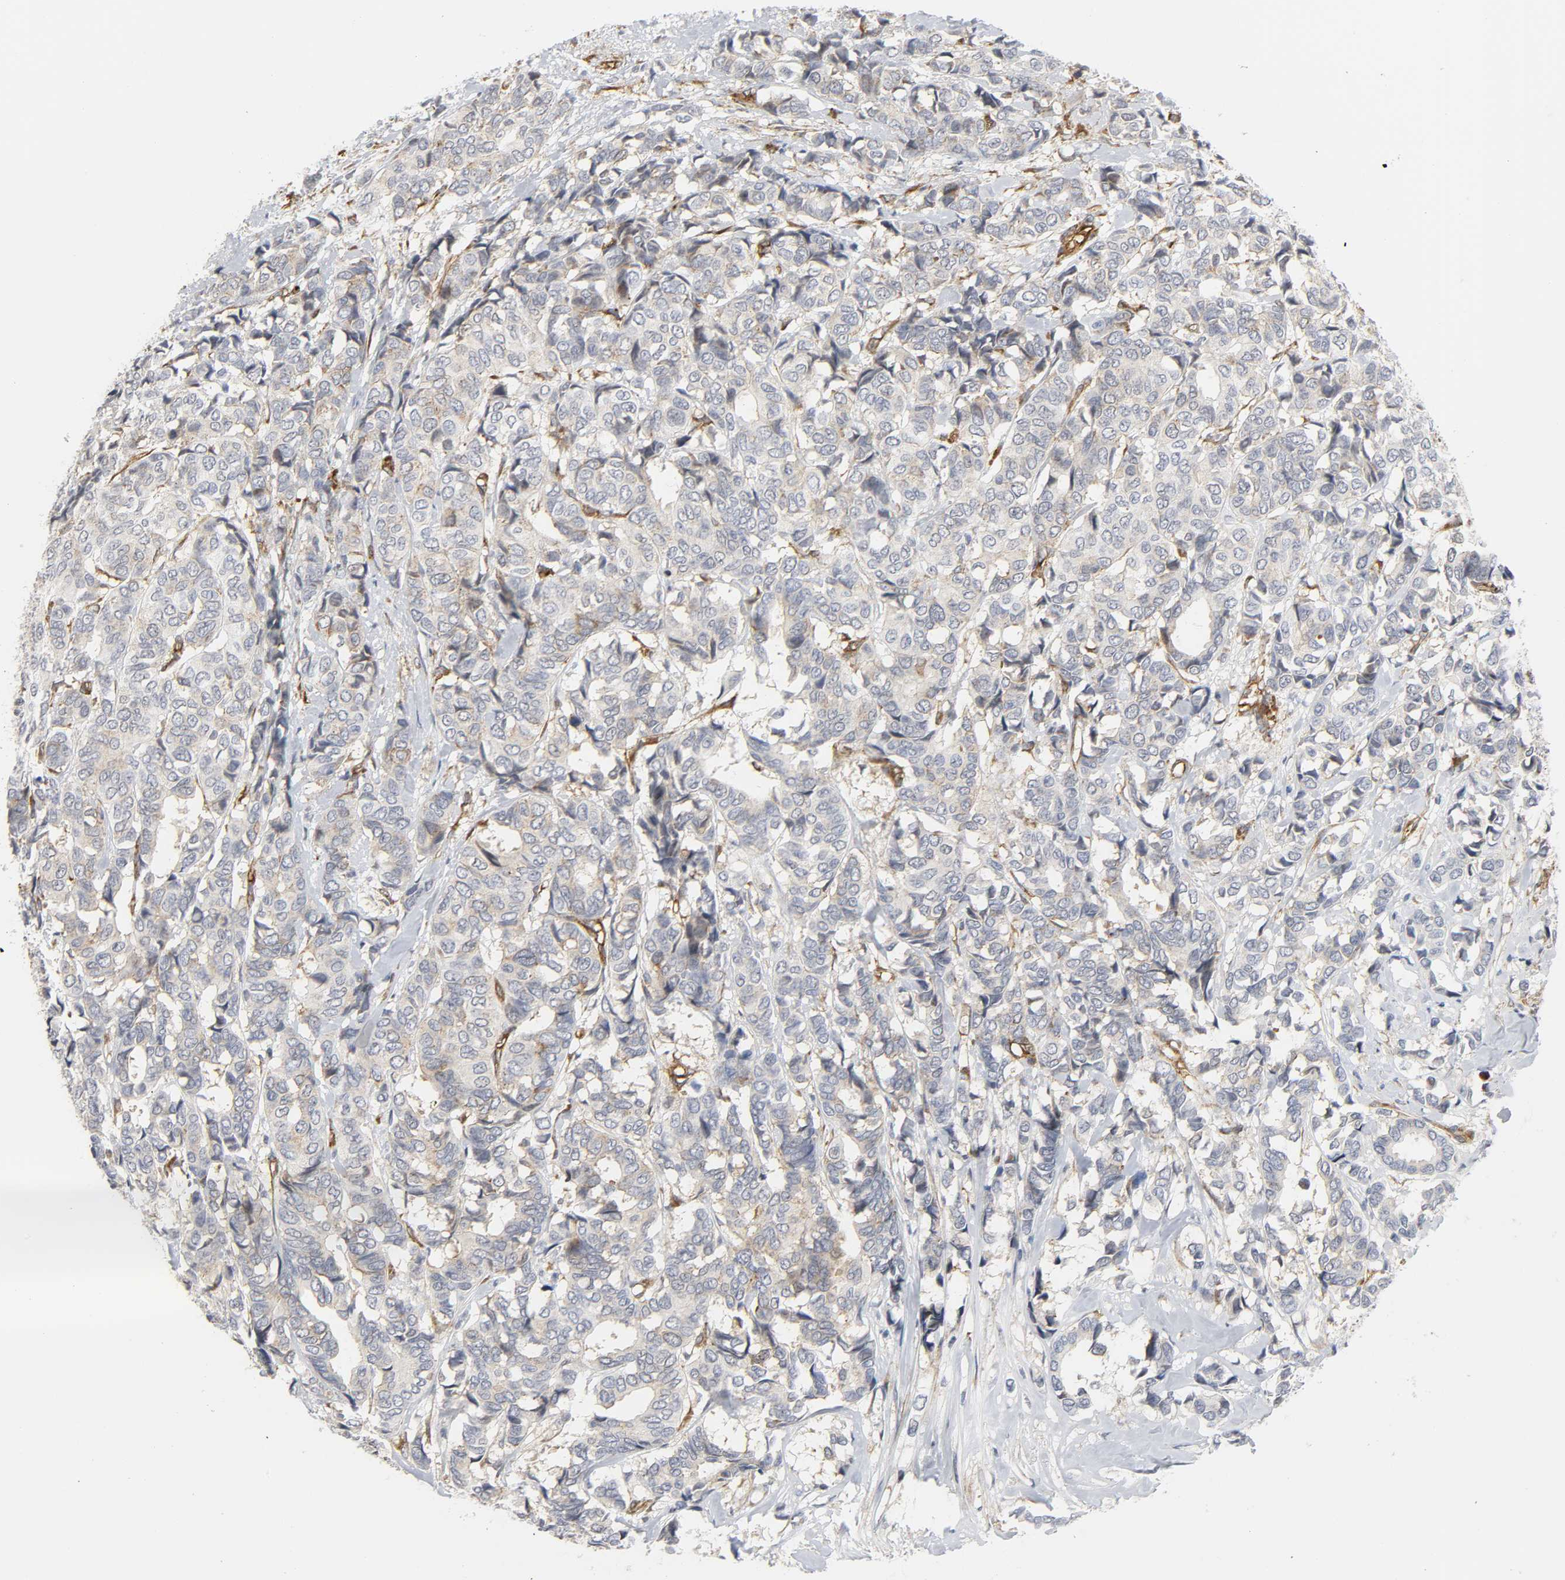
{"staining": {"intensity": "negative", "quantity": "none", "location": "none"}, "tissue": "breast cancer", "cell_type": "Tumor cells", "image_type": "cancer", "snomed": [{"axis": "morphology", "description": "Duct carcinoma"}, {"axis": "topography", "description": "Breast"}], "caption": "A histopathology image of human breast invasive ductal carcinoma is negative for staining in tumor cells.", "gene": "DOCK1", "patient": {"sex": "female", "age": 87}}